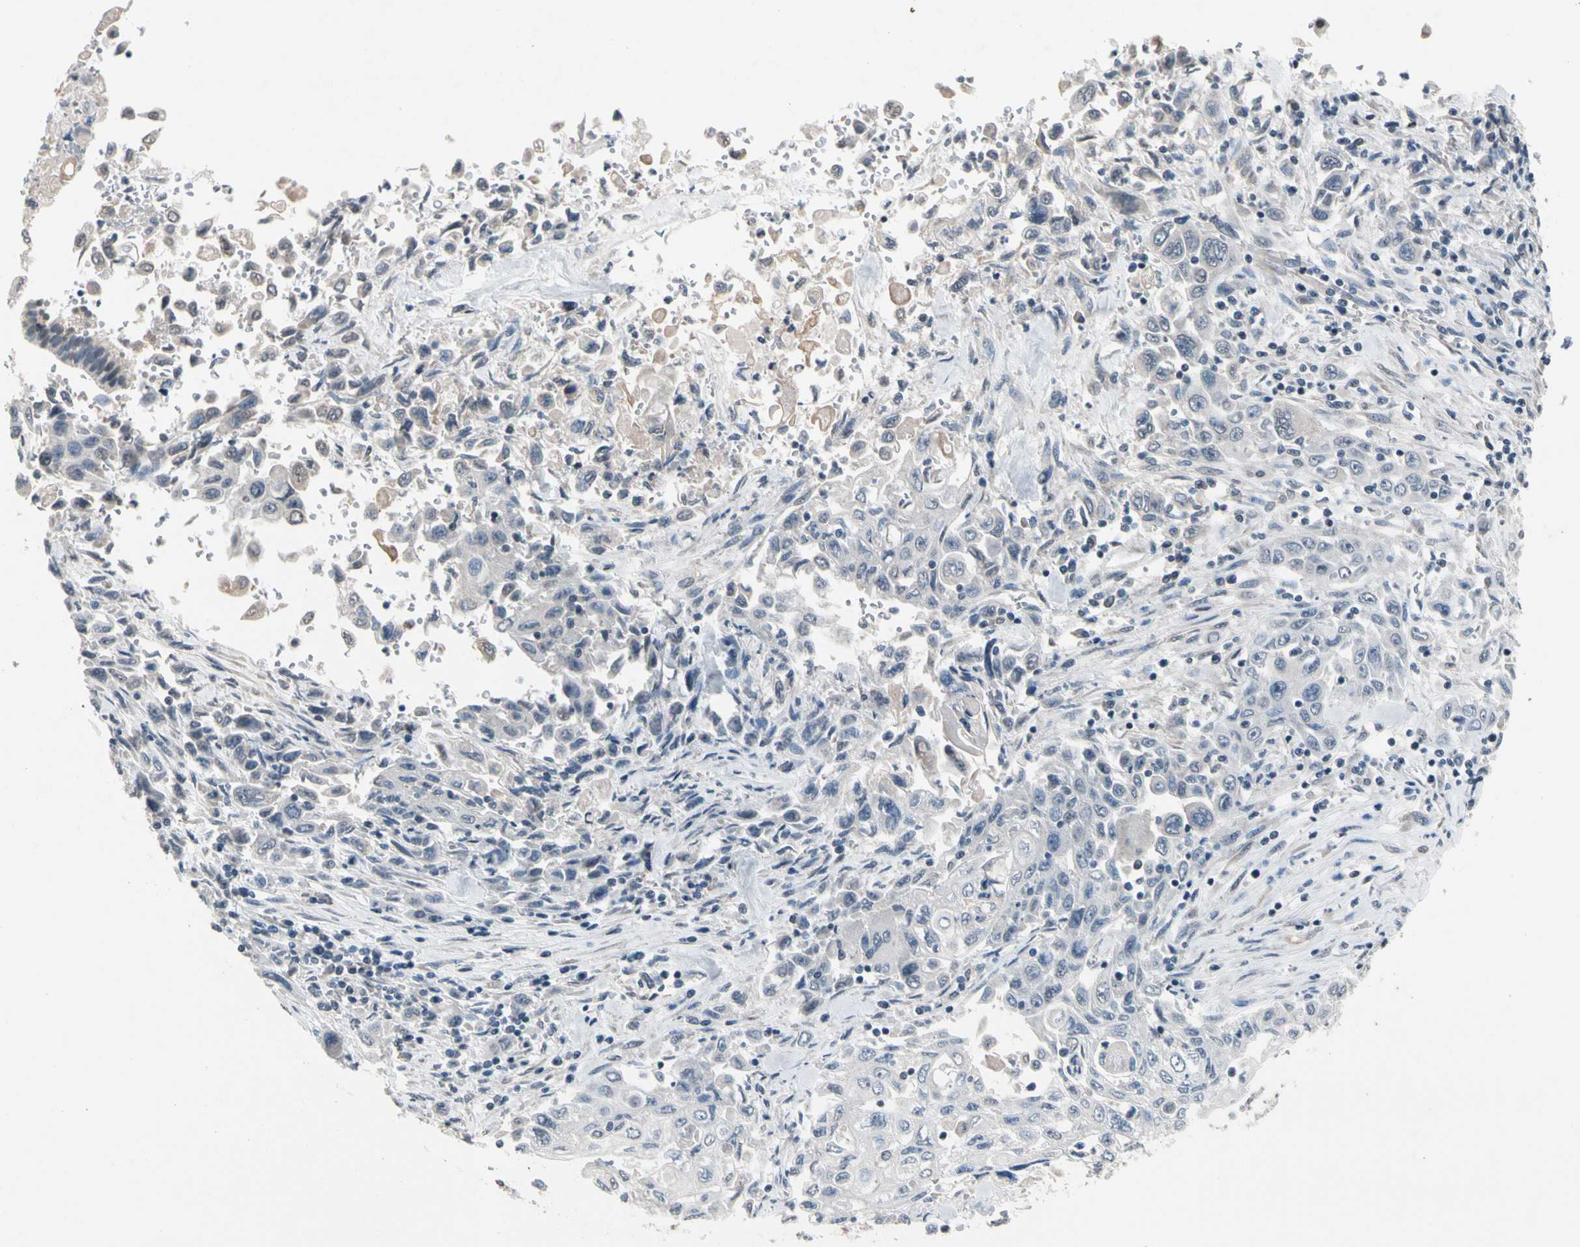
{"staining": {"intensity": "weak", "quantity": "<25%", "location": "cytoplasmic/membranous"}, "tissue": "pancreatic cancer", "cell_type": "Tumor cells", "image_type": "cancer", "snomed": [{"axis": "morphology", "description": "Adenocarcinoma, NOS"}, {"axis": "topography", "description": "Pancreas"}], "caption": "The photomicrograph shows no significant positivity in tumor cells of pancreatic adenocarcinoma. Brightfield microscopy of immunohistochemistry stained with DAB (brown) and hematoxylin (blue), captured at high magnification.", "gene": "SV2A", "patient": {"sex": "male", "age": 70}}